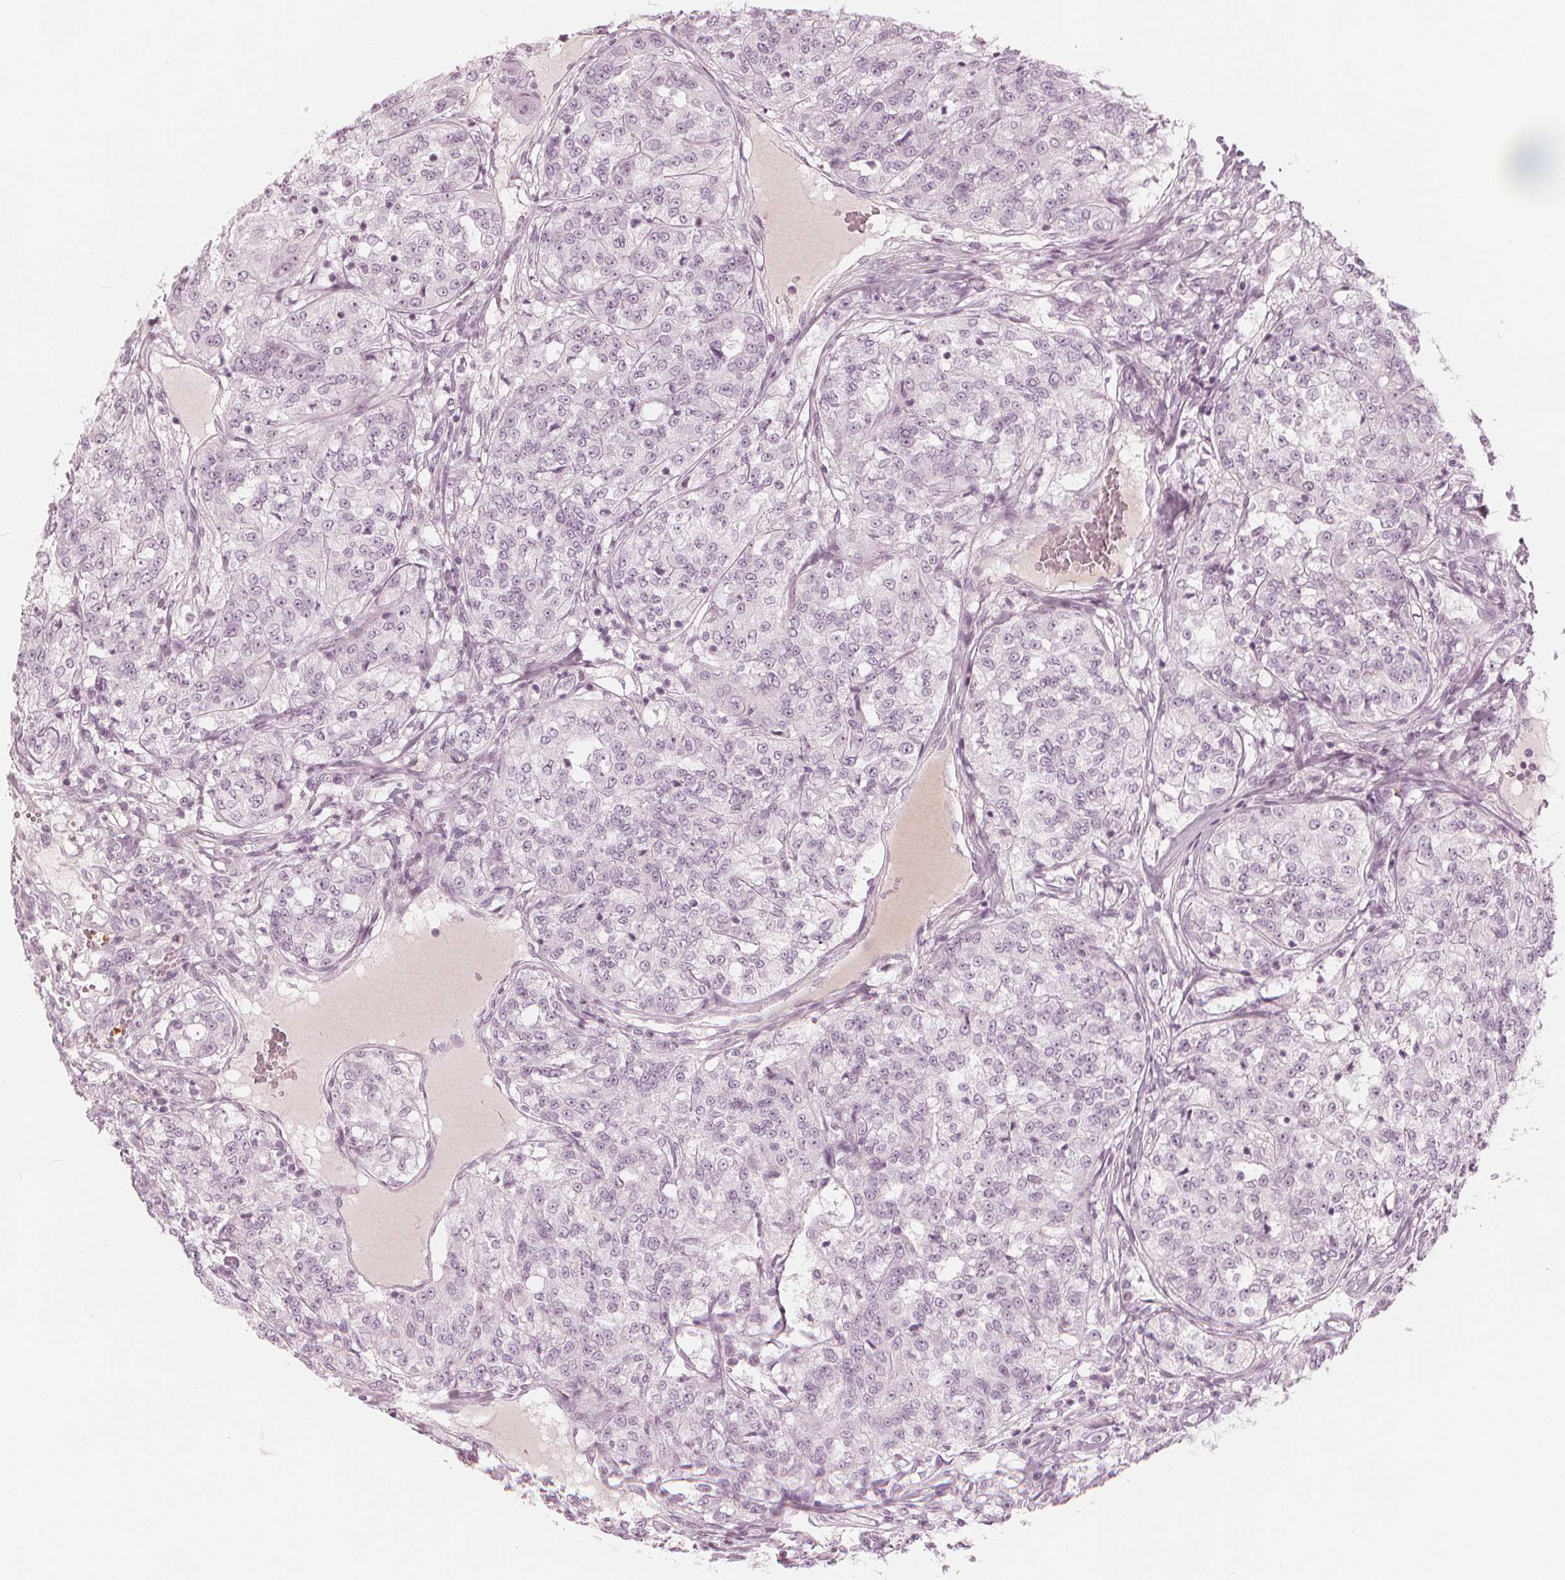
{"staining": {"intensity": "negative", "quantity": "none", "location": "none"}, "tissue": "renal cancer", "cell_type": "Tumor cells", "image_type": "cancer", "snomed": [{"axis": "morphology", "description": "Adenocarcinoma, NOS"}, {"axis": "topography", "description": "Kidney"}], "caption": "The micrograph reveals no significant staining in tumor cells of renal adenocarcinoma.", "gene": "PAEP", "patient": {"sex": "female", "age": 63}}